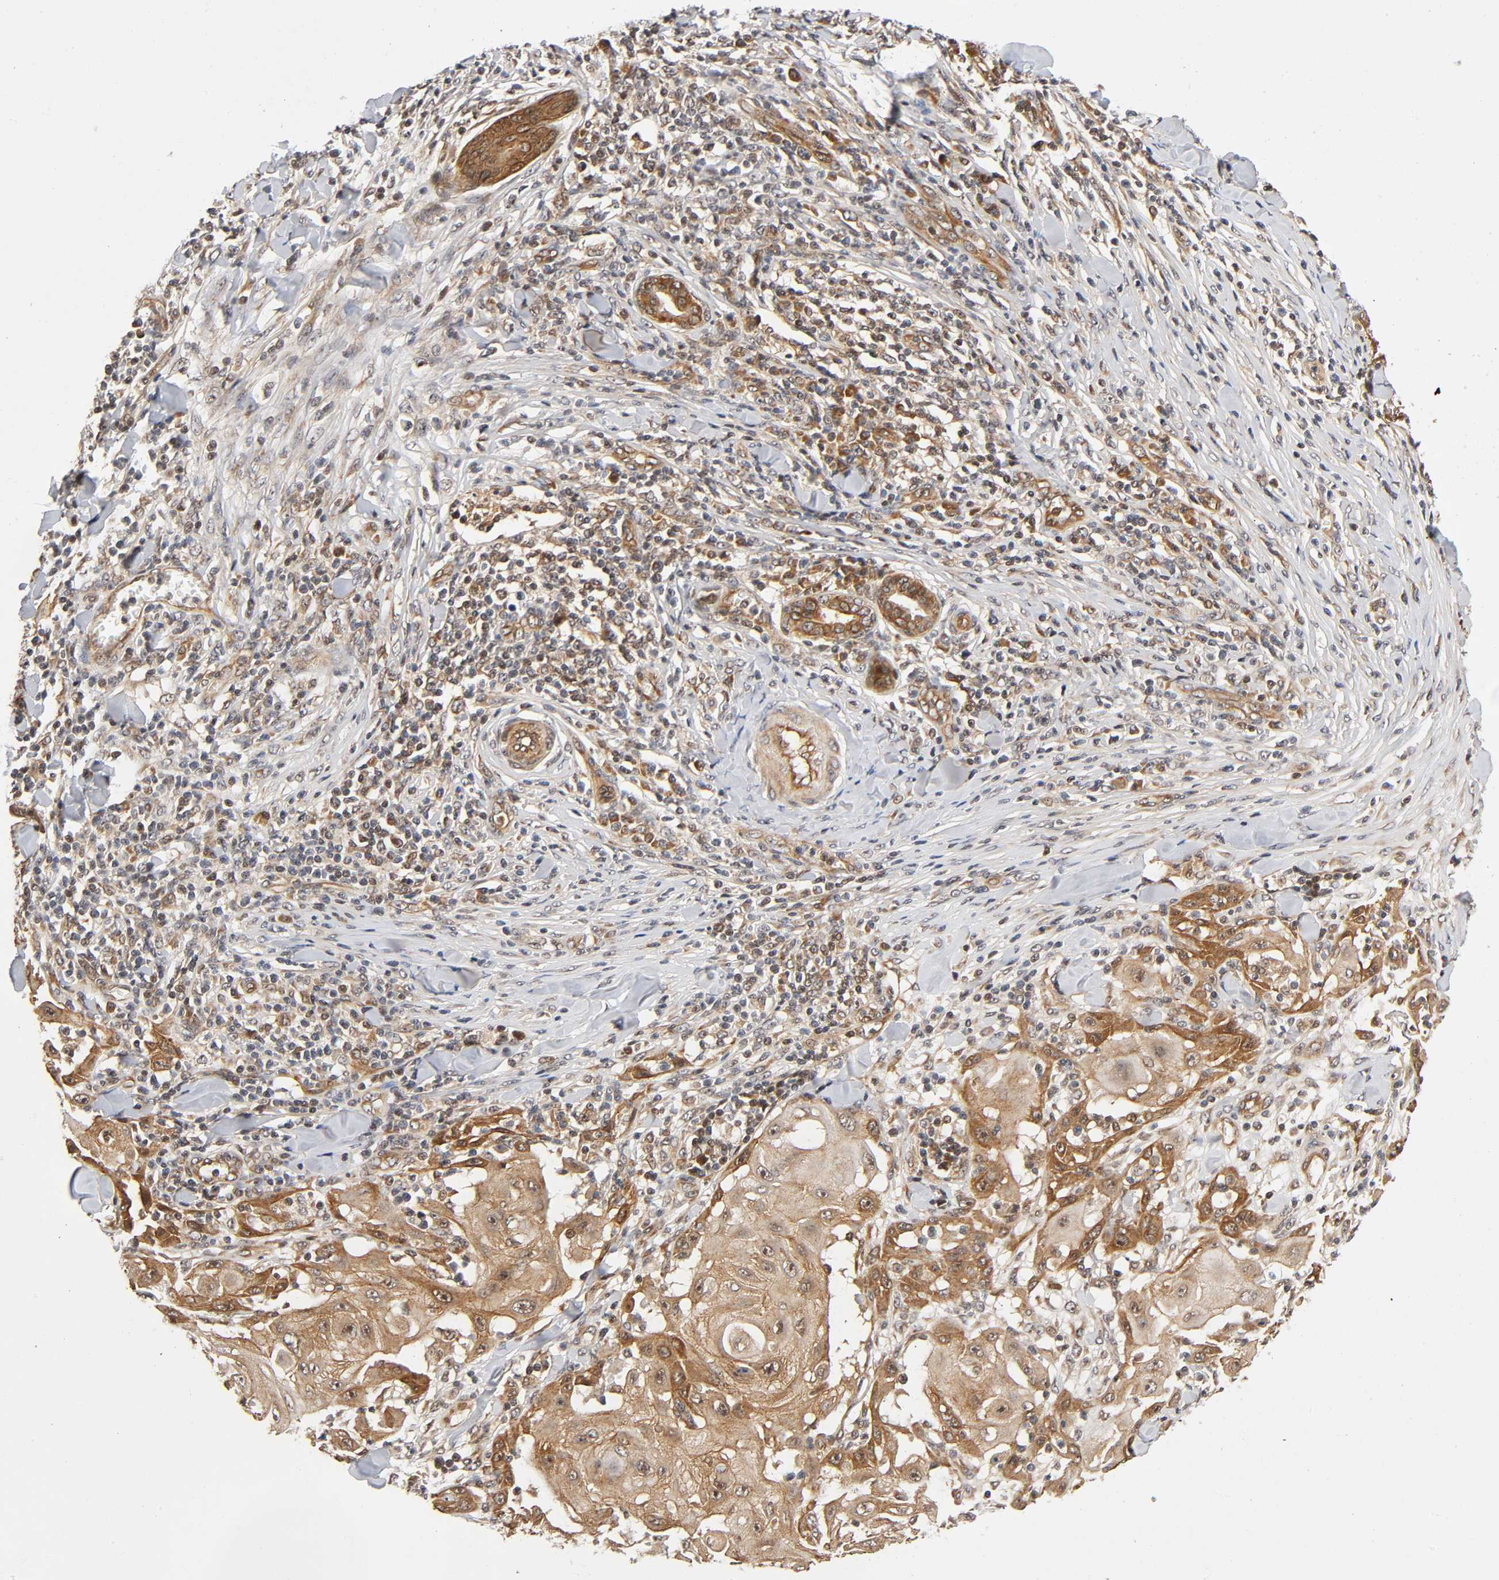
{"staining": {"intensity": "moderate", "quantity": ">75%", "location": "cytoplasmic/membranous"}, "tissue": "skin cancer", "cell_type": "Tumor cells", "image_type": "cancer", "snomed": [{"axis": "morphology", "description": "Squamous cell carcinoma, NOS"}, {"axis": "topography", "description": "Skin"}], "caption": "Protein expression analysis of human skin squamous cell carcinoma reveals moderate cytoplasmic/membranous staining in about >75% of tumor cells.", "gene": "IQCJ-SCHIP1", "patient": {"sex": "male", "age": 24}}